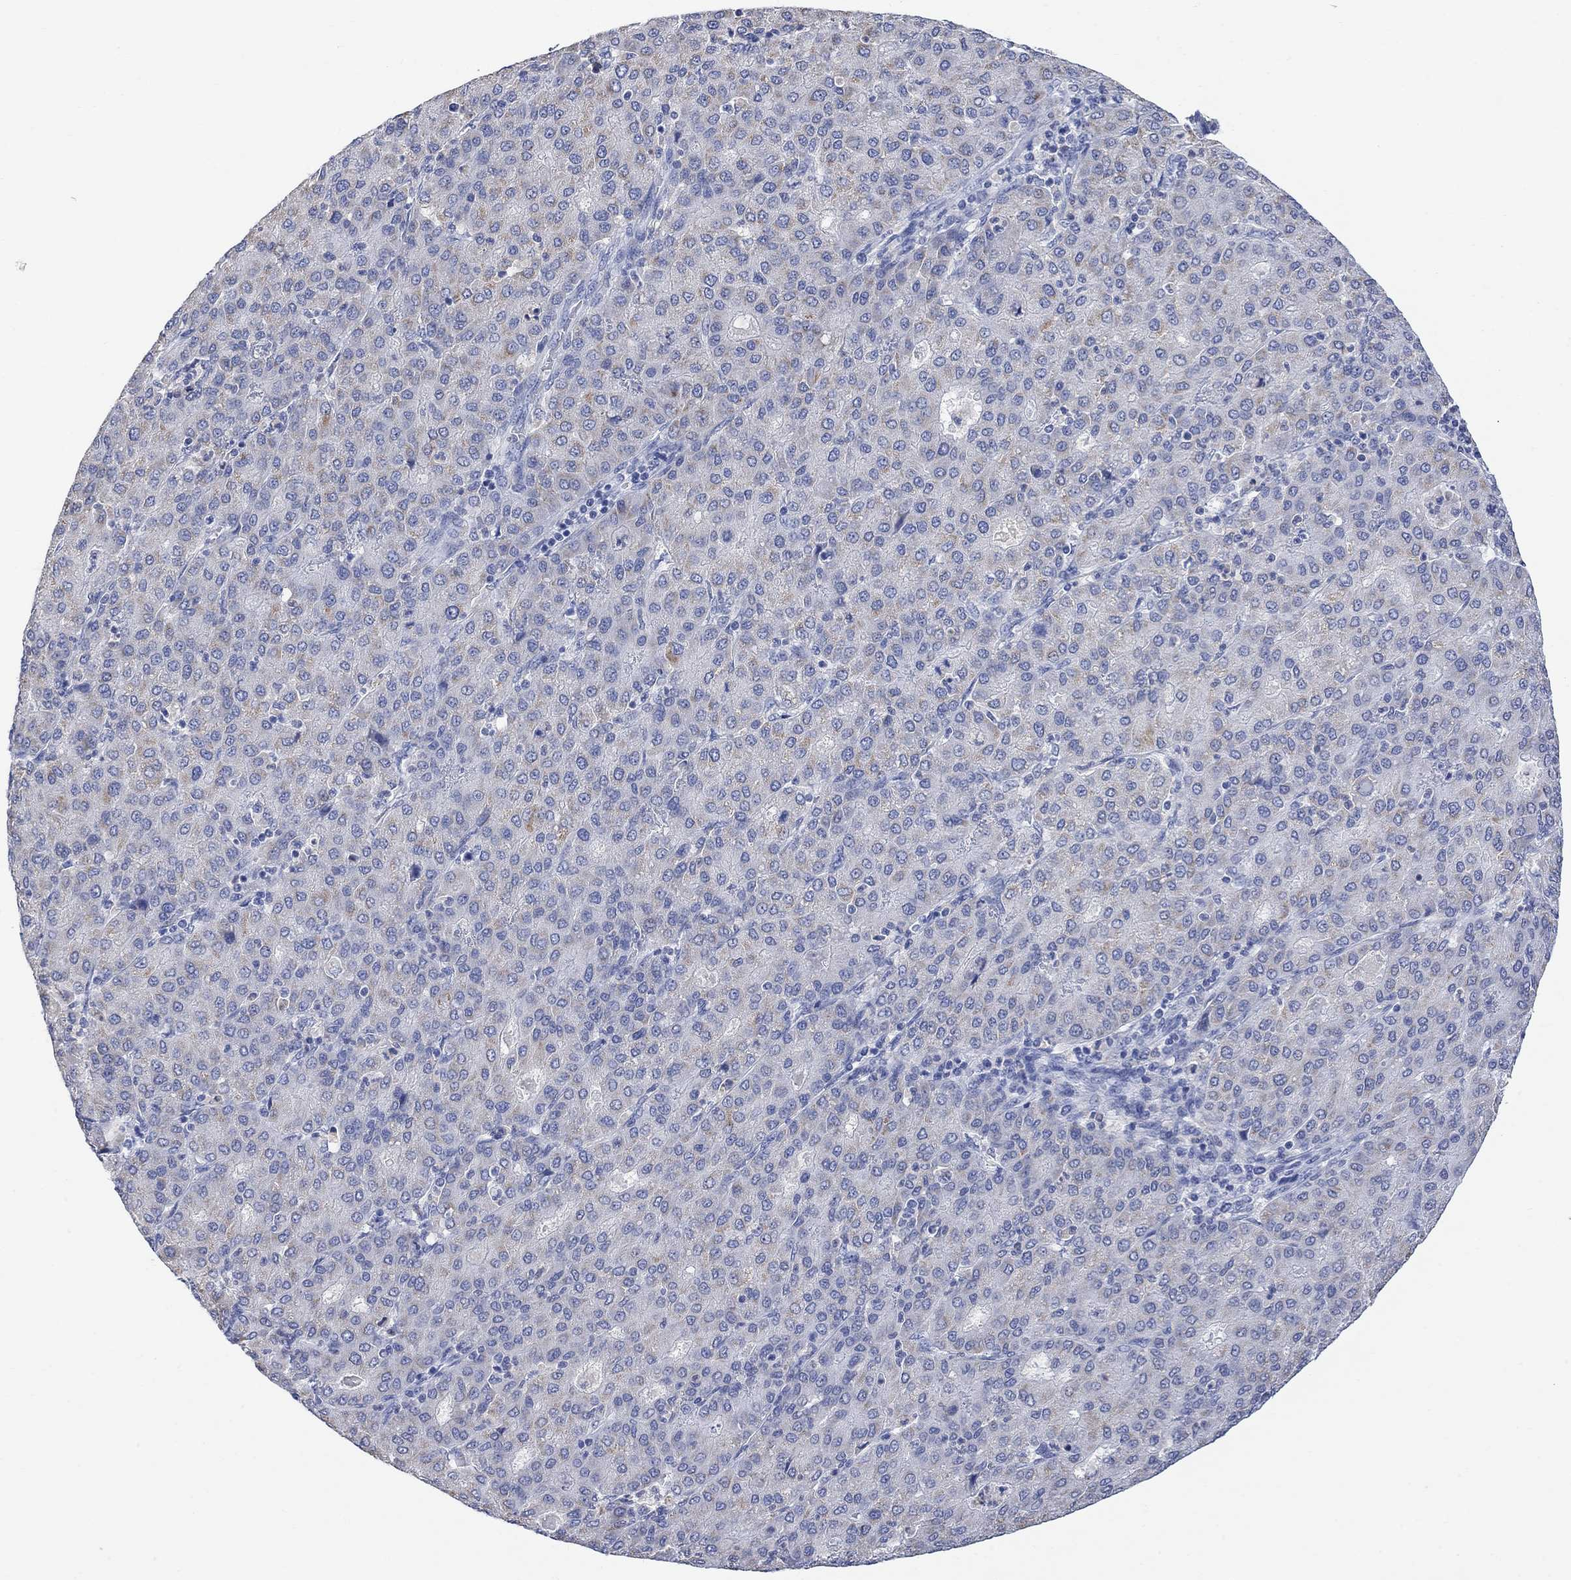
{"staining": {"intensity": "weak", "quantity": "<25%", "location": "cytoplasmic/membranous"}, "tissue": "liver cancer", "cell_type": "Tumor cells", "image_type": "cancer", "snomed": [{"axis": "morphology", "description": "Carcinoma, Hepatocellular, NOS"}, {"axis": "topography", "description": "Liver"}], "caption": "Immunohistochemical staining of human hepatocellular carcinoma (liver) shows no significant staining in tumor cells.", "gene": "FBP2", "patient": {"sex": "male", "age": 65}}